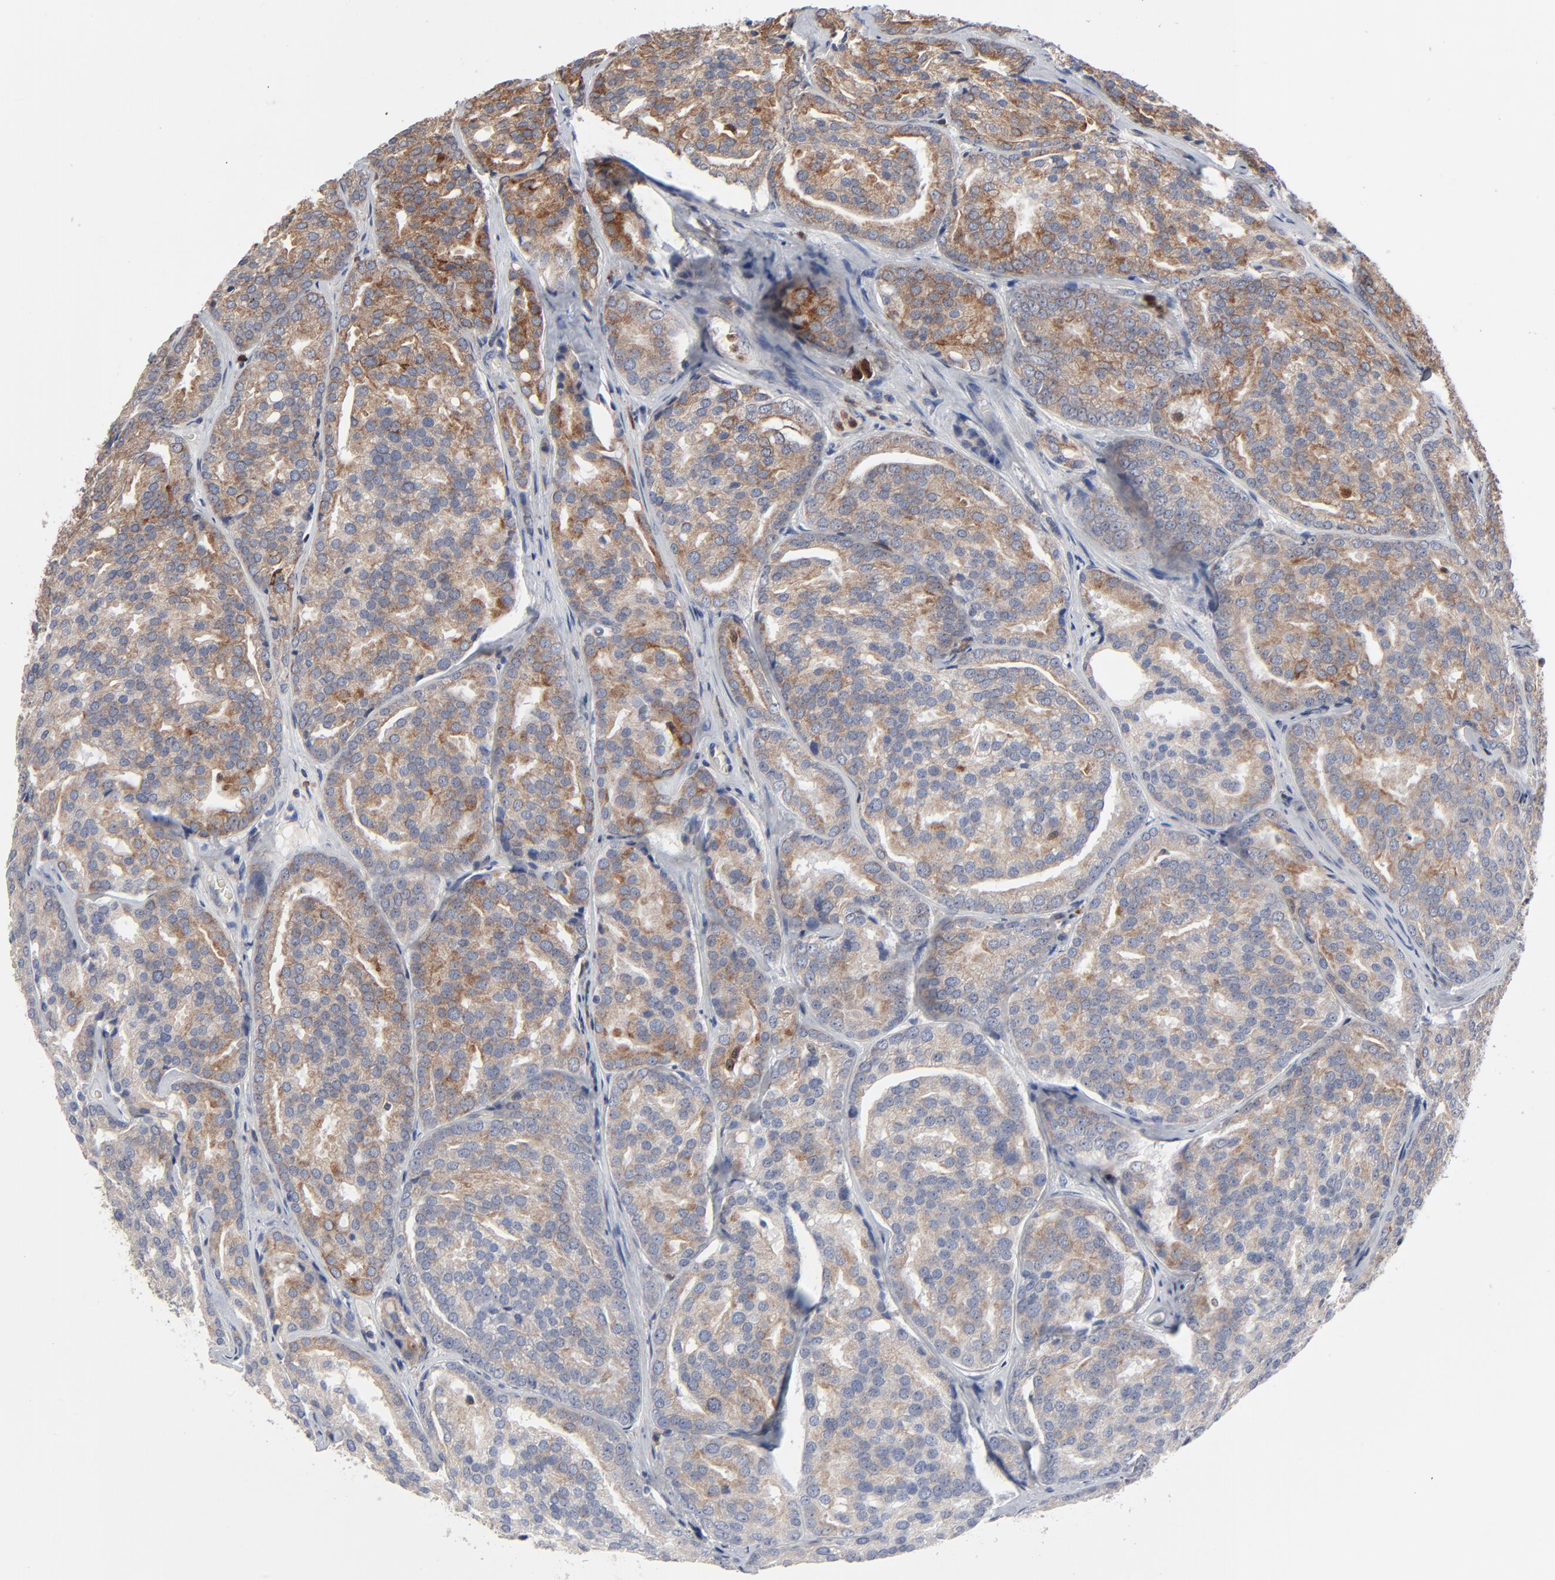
{"staining": {"intensity": "moderate", "quantity": ">75%", "location": "cytoplasmic/membranous"}, "tissue": "prostate cancer", "cell_type": "Tumor cells", "image_type": "cancer", "snomed": [{"axis": "morphology", "description": "Adenocarcinoma, High grade"}, {"axis": "topography", "description": "Prostate"}], "caption": "This is an image of immunohistochemistry staining of prostate cancer (adenocarcinoma (high-grade)), which shows moderate expression in the cytoplasmic/membranous of tumor cells.", "gene": "BID", "patient": {"sex": "male", "age": 64}}